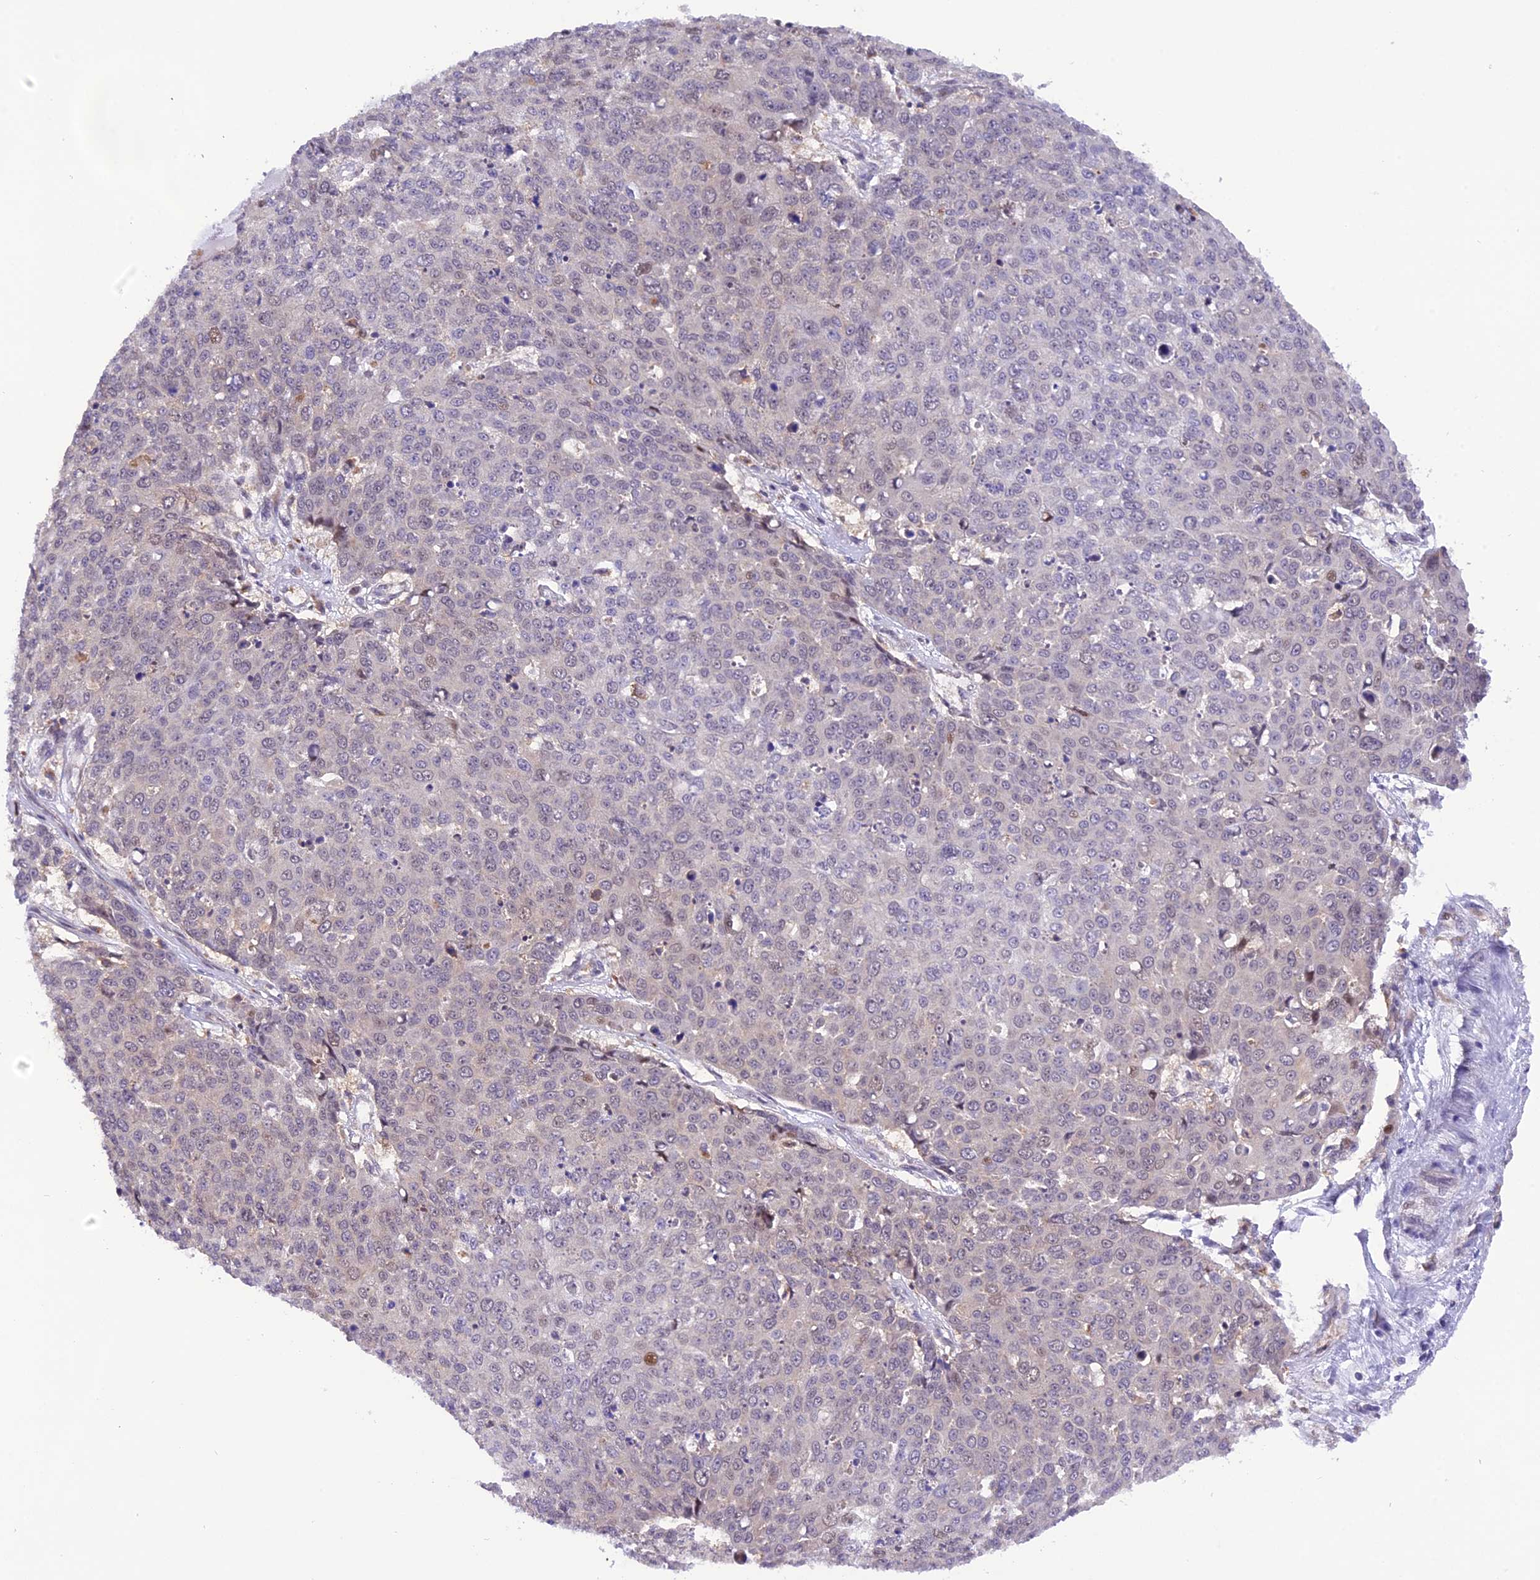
{"staining": {"intensity": "negative", "quantity": "none", "location": "none"}, "tissue": "skin cancer", "cell_type": "Tumor cells", "image_type": "cancer", "snomed": [{"axis": "morphology", "description": "Squamous cell carcinoma, NOS"}, {"axis": "topography", "description": "Skin"}], "caption": "Skin squamous cell carcinoma stained for a protein using immunohistochemistry (IHC) demonstrates no expression tumor cells.", "gene": "SAMD4A", "patient": {"sex": "male", "age": 71}}